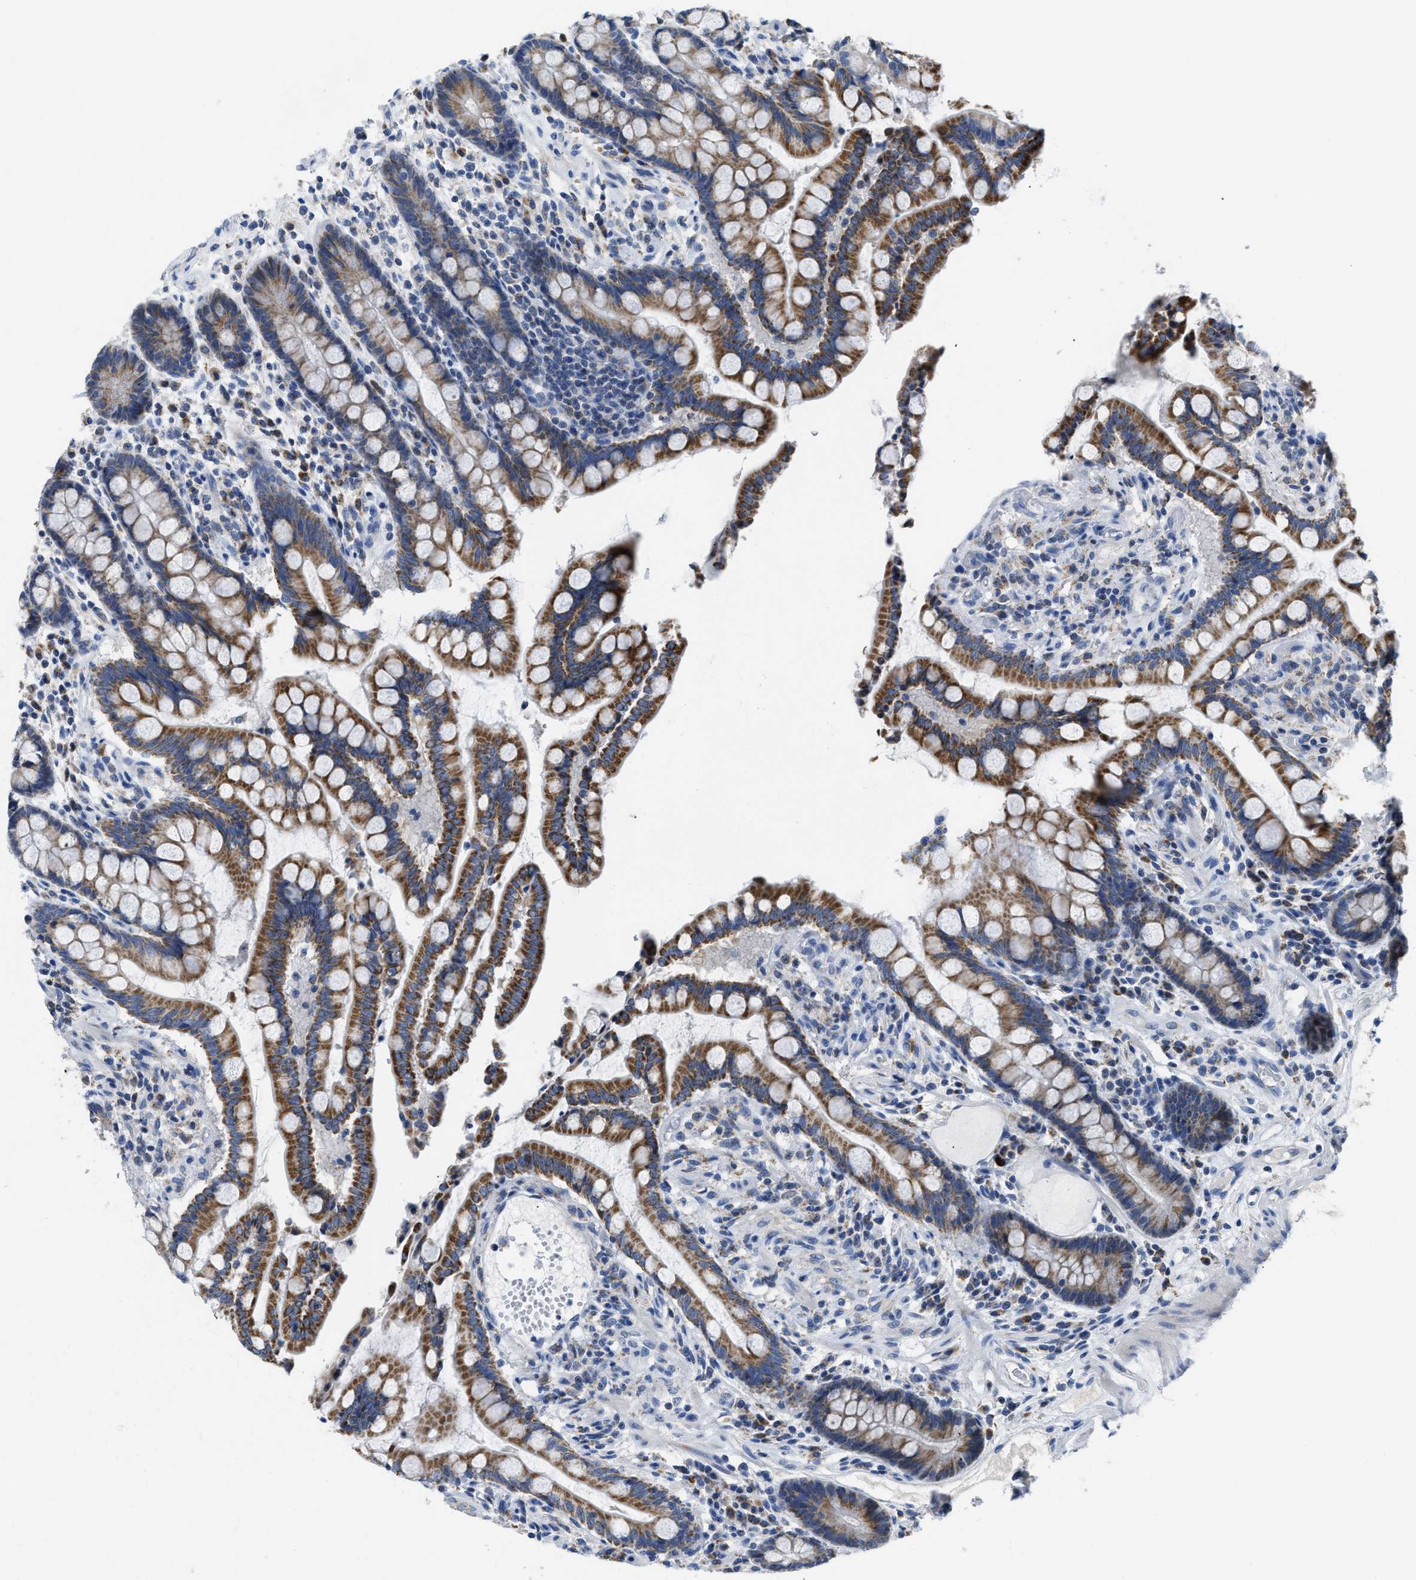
{"staining": {"intensity": "negative", "quantity": "none", "location": "none"}, "tissue": "colon", "cell_type": "Endothelial cells", "image_type": "normal", "snomed": [{"axis": "morphology", "description": "Normal tissue, NOS"}, {"axis": "topography", "description": "Colon"}], "caption": "A photomicrograph of human colon is negative for staining in endothelial cells. (Immunohistochemistry, brightfield microscopy, high magnification).", "gene": "ETFA", "patient": {"sex": "male", "age": 73}}